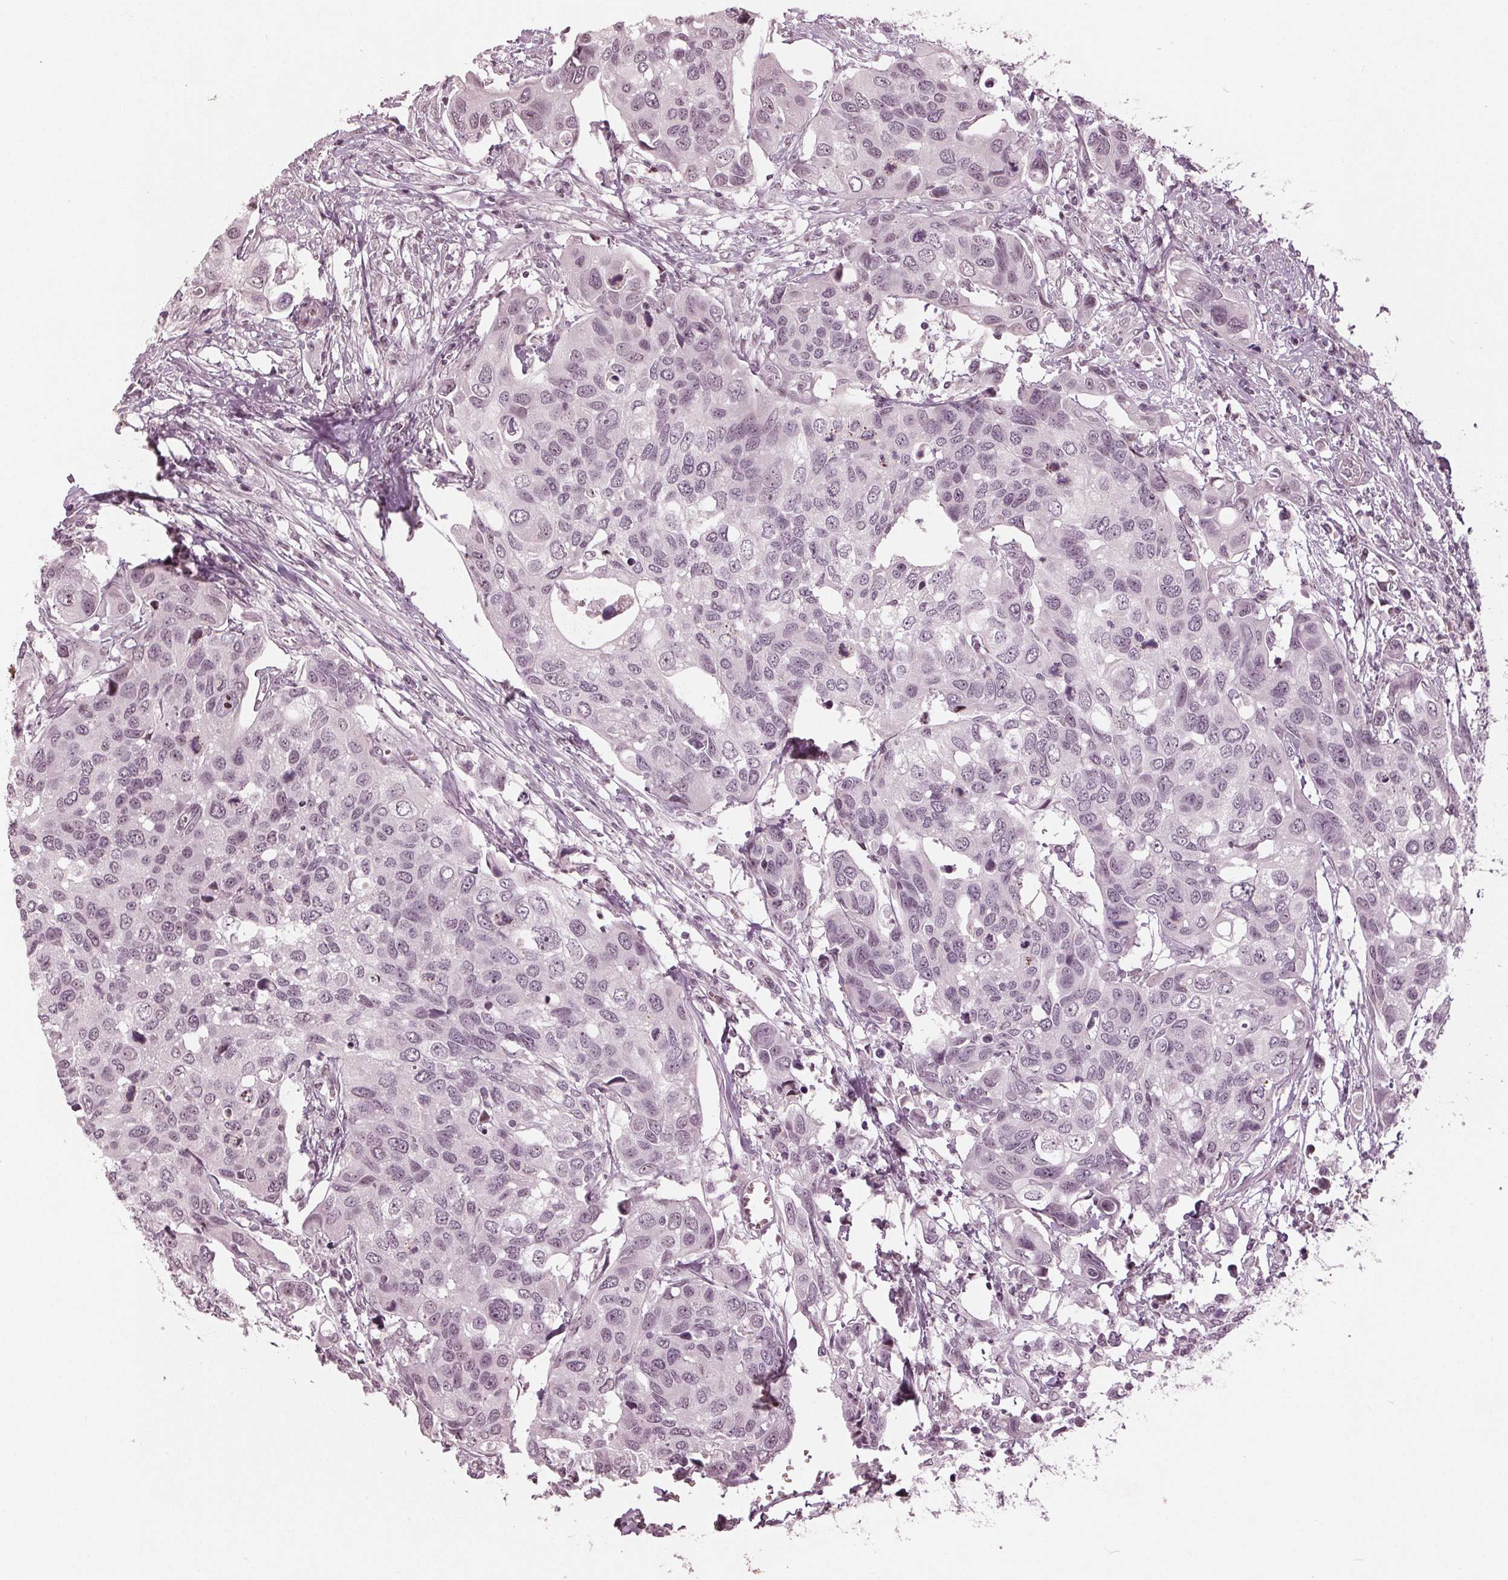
{"staining": {"intensity": "negative", "quantity": "none", "location": "none"}, "tissue": "urothelial cancer", "cell_type": "Tumor cells", "image_type": "cancer", "snomed": [{"axis": "morphology", "description": "Urothelial carcinoma, High grade"}, {"axis": "topography", "description": "Urinary bladder"}], "caption": "Immunohistochemistry (IHC) of human urothelial cancer displays no expression in tumor cells.", "gene": "ADPRHL1", "patient": {"sex": "male", "age": 60}}